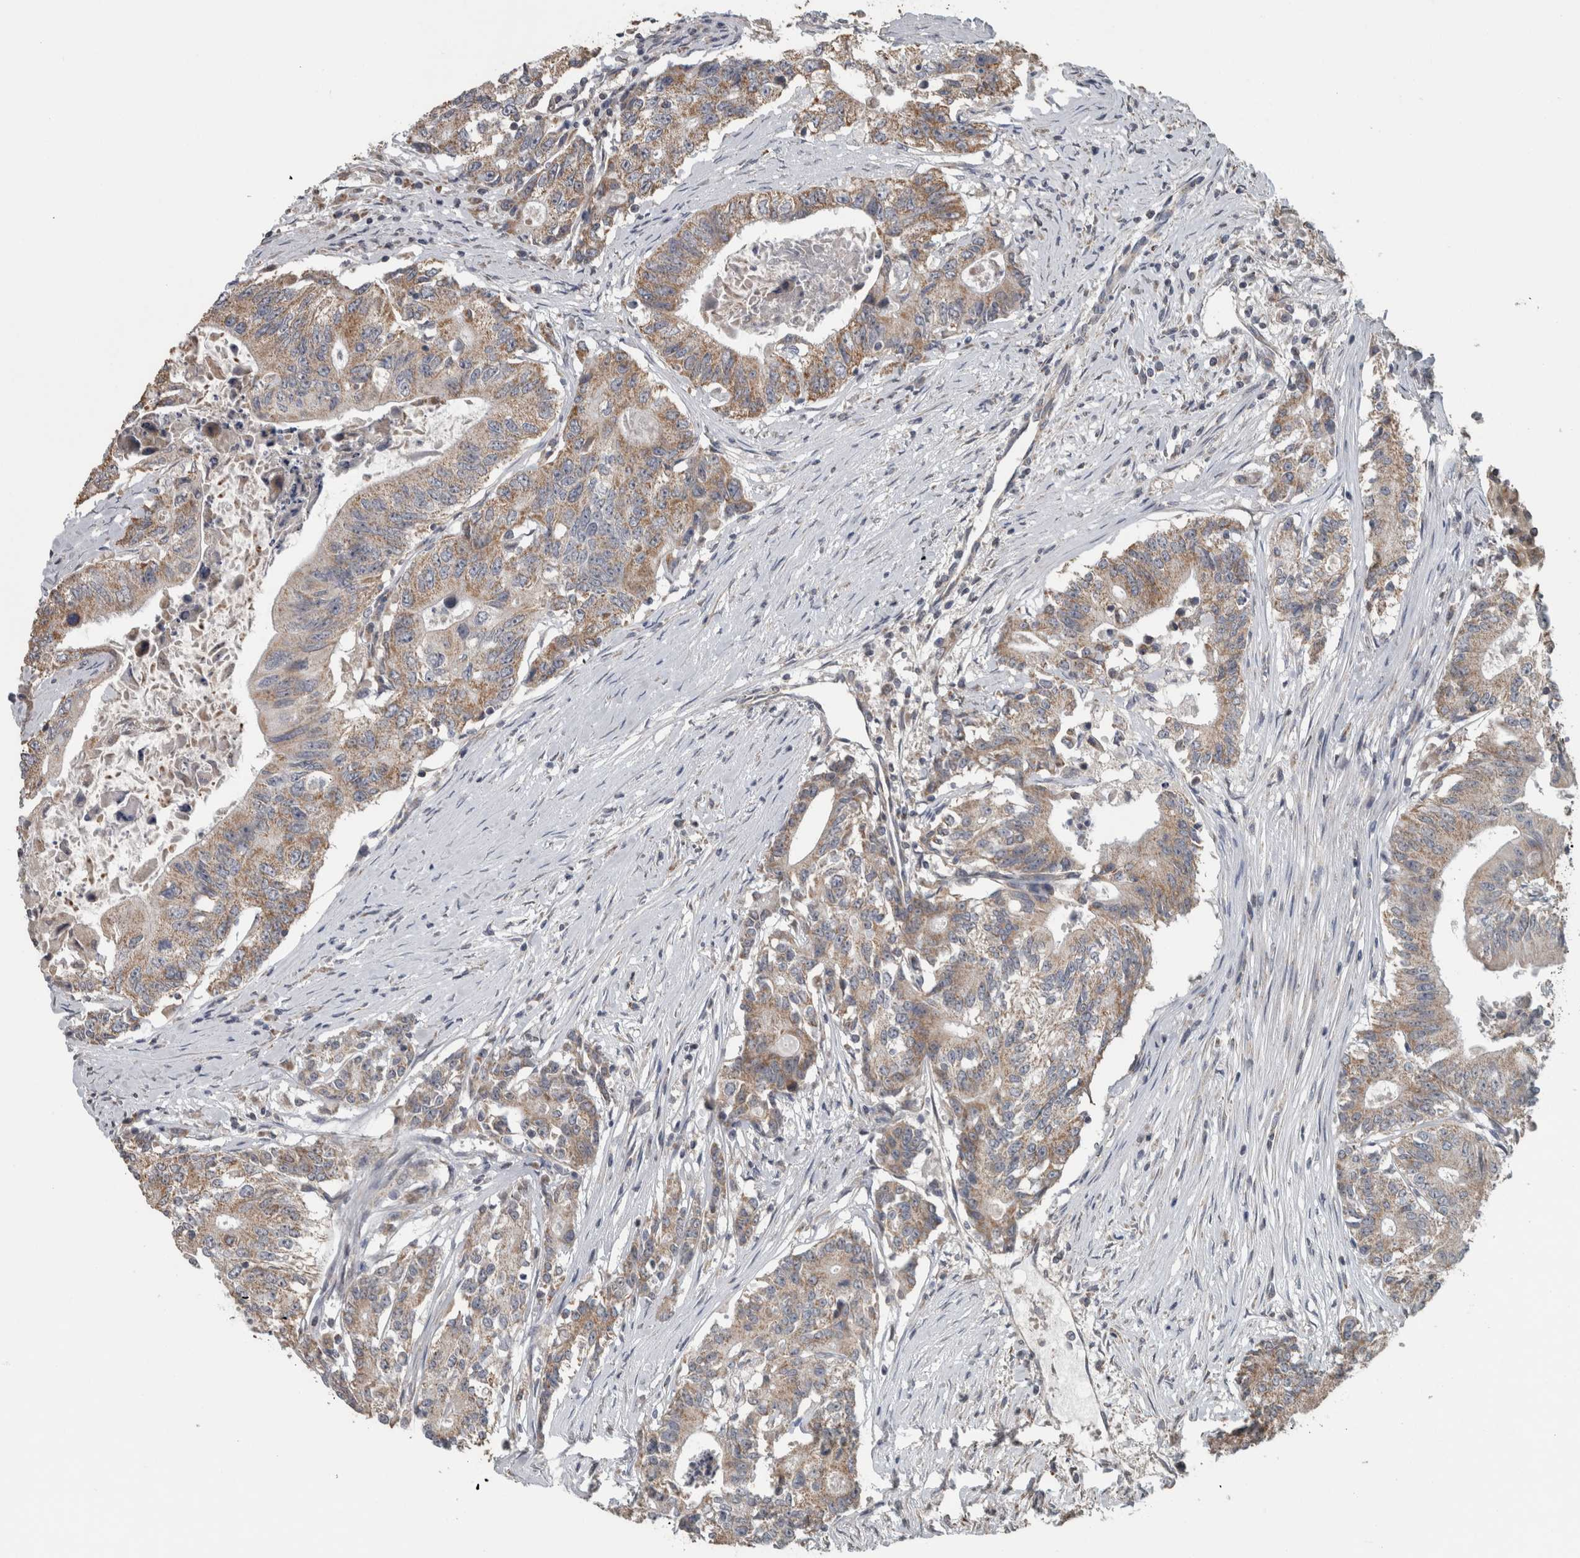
{"staining": {"intensity": "moderate", "quantity": ">75%", "location": "cytoplasmic/membranous"}, "tissue": "colorectal cancer", "cell_type": "Tumor cells", "image_type": "cancer", "snomed": [{"axis": "morphology", "description": "Adenocarcinoma, NOS"}, {"axis": "topography", "description": "Colon"}], "caption": "Moderate cytoplasmic/membranous expression for a protein is seen in approximately >75% of tumor cells of adenocarcinoma (colorectal) using immunohistochemistry.", "gene": "ARMC1", "patient": {"sex": "female", "age": 77}}